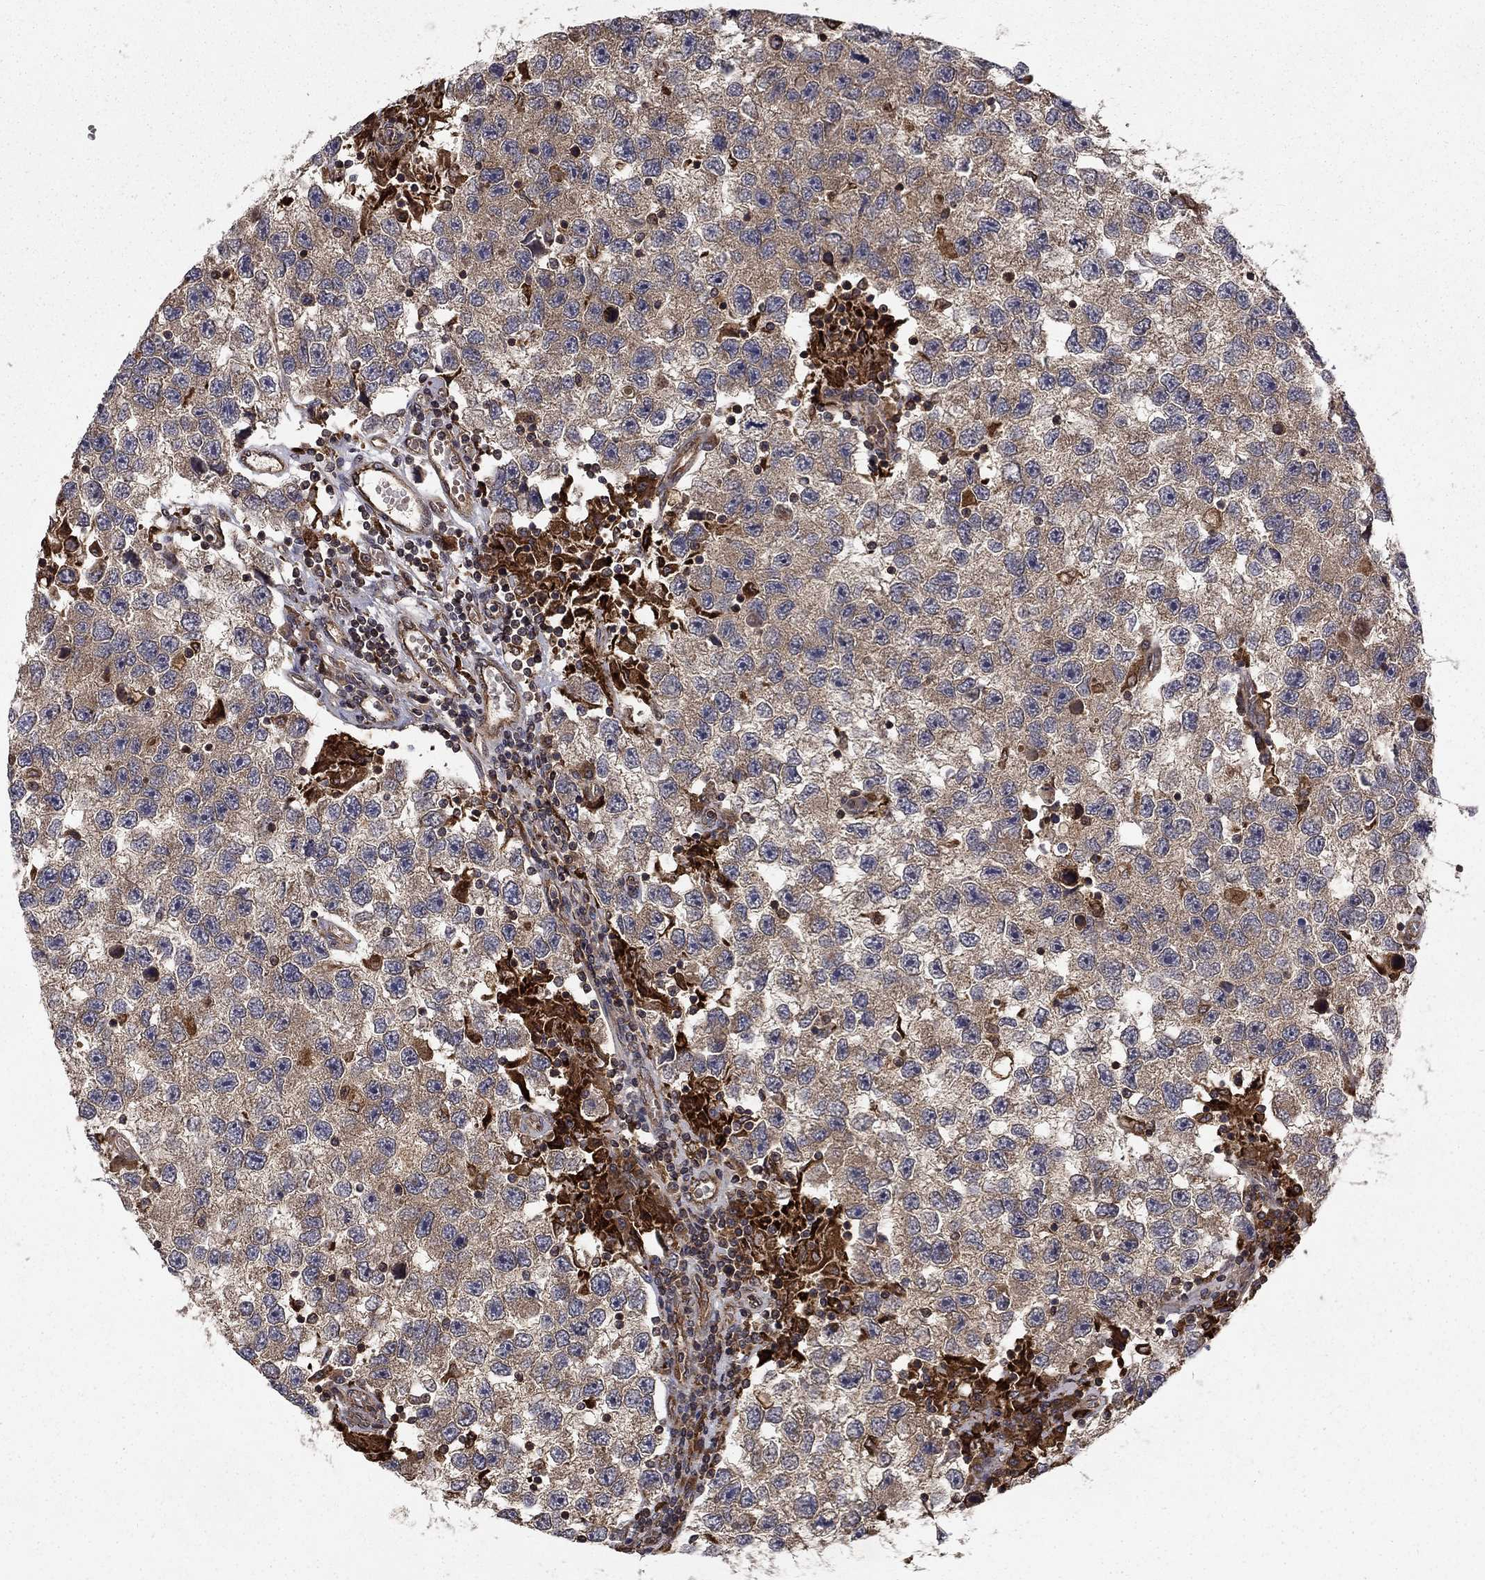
{"staining": {"intensity": "weak", "quantity": "25%-75%", "location": "cytoplasmic/membranous"}, "tissue": "testis cancer", "cell_type": "Tumor cells", "image_type": "cancer", "snomed": [{"axis": "morphology", "description": "Seminoma, NOS"}, {"axis": "topography", "description": "Testis"}], "caption": "Immunohistochemistry (IHC) image of human seminoma (testis) stained for a protein (brown), which demonstrates low levels of weak cytoplasmic/membranous expression in approximately 25%-75% of tumor cells.", "gene": "BABAM2", "patient": {"sex": "male", "age": 26}}